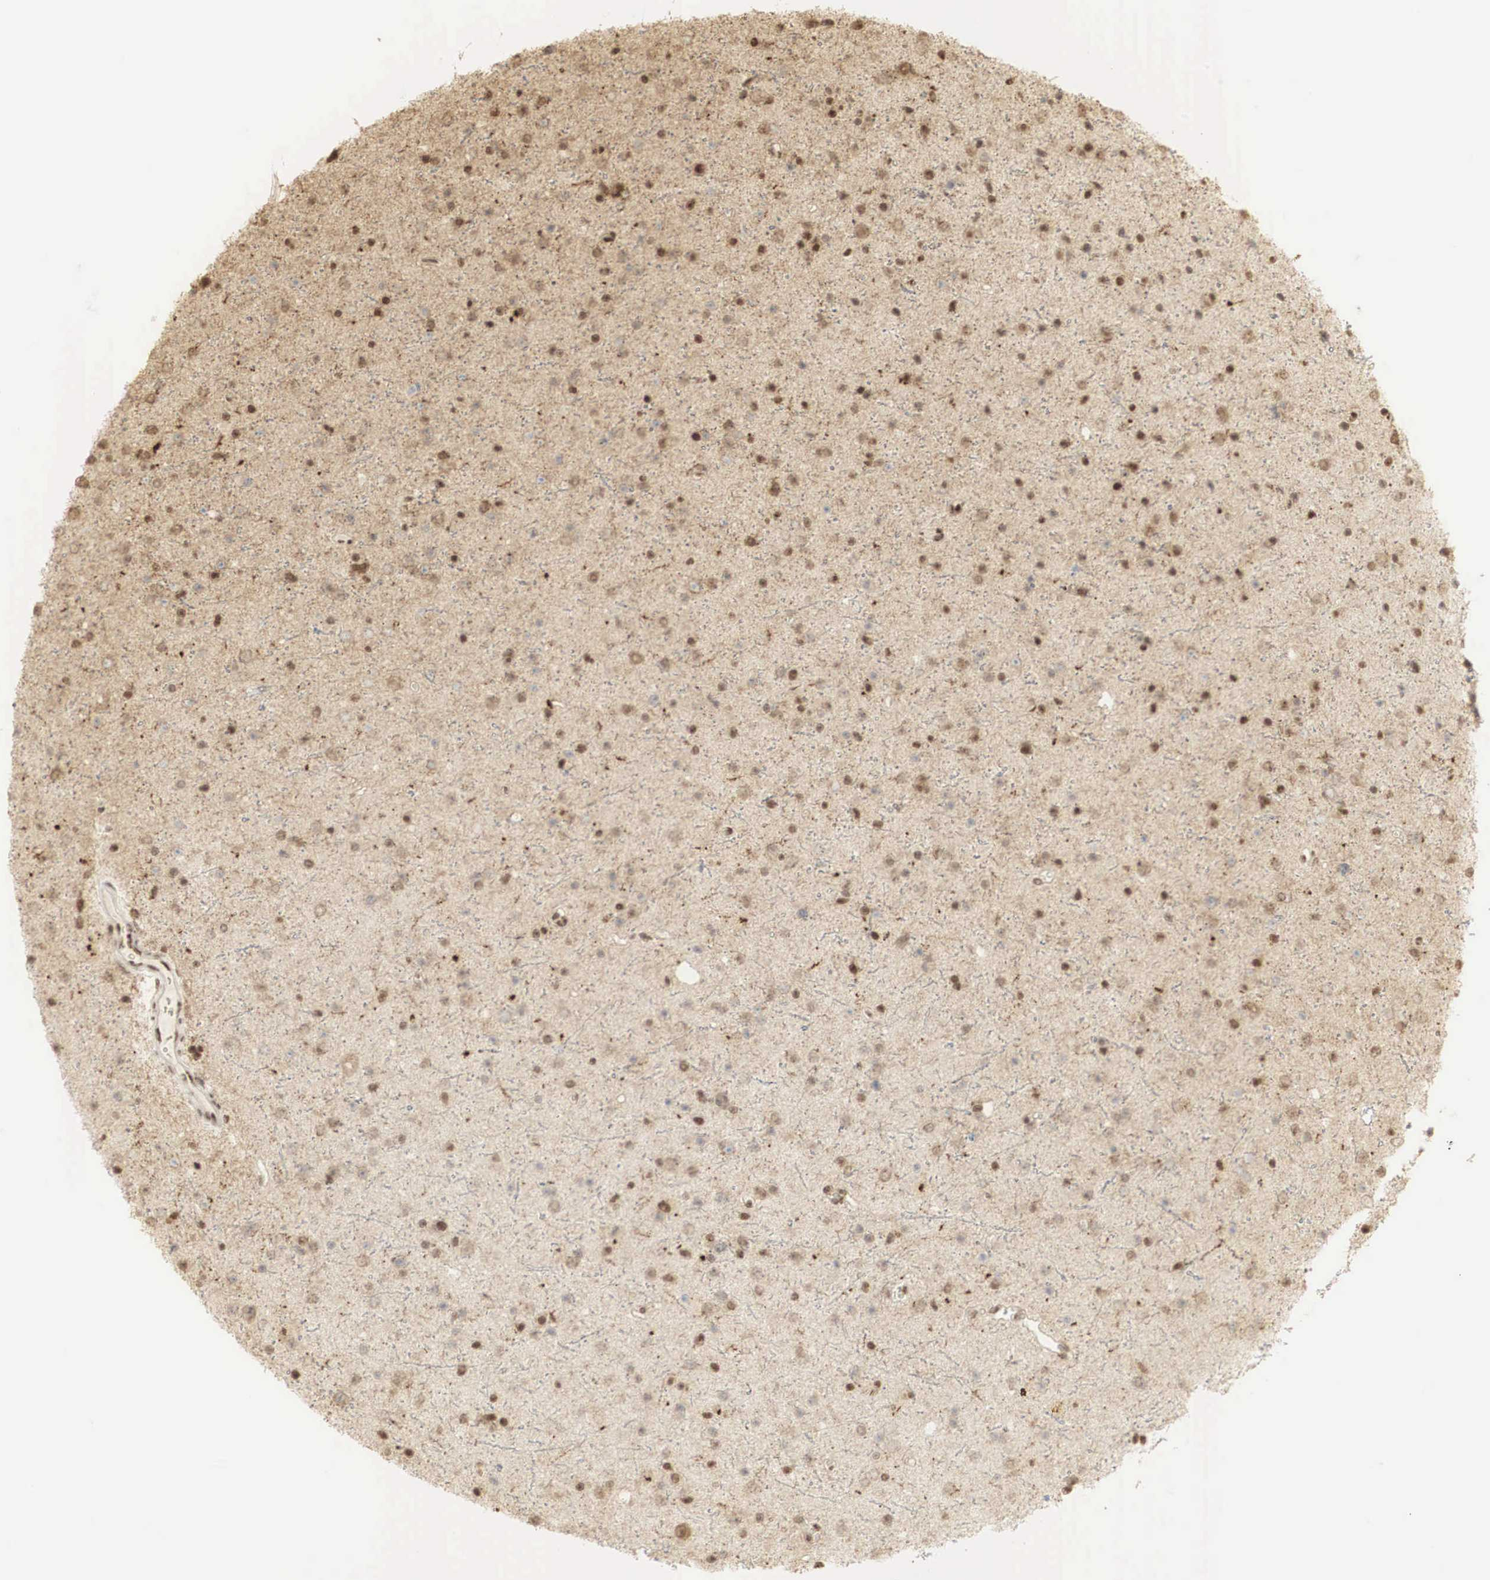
{"staining": {"intensity": "moderate", "quantity": "25%-75%", "location": "cytoplasmic/membranous,nuclear"}, "tissue": "glioma", "cell_type": "Tumor cells", "image_type": "cancer", "snomed": [{"axis": "morphology", "description": "Glioma, malignant, Low grade"}, {"axis": "topography", "description": "Brain"}], "caption": "This is a micrograph of IHC staining of low-grade glioma (malignant), which shows moderate positivity in the cytoplasmic/membranous and nuclear of tumor cells.", "gene": "RNF113A", "patient": {"sex": "female", "age": 46}}